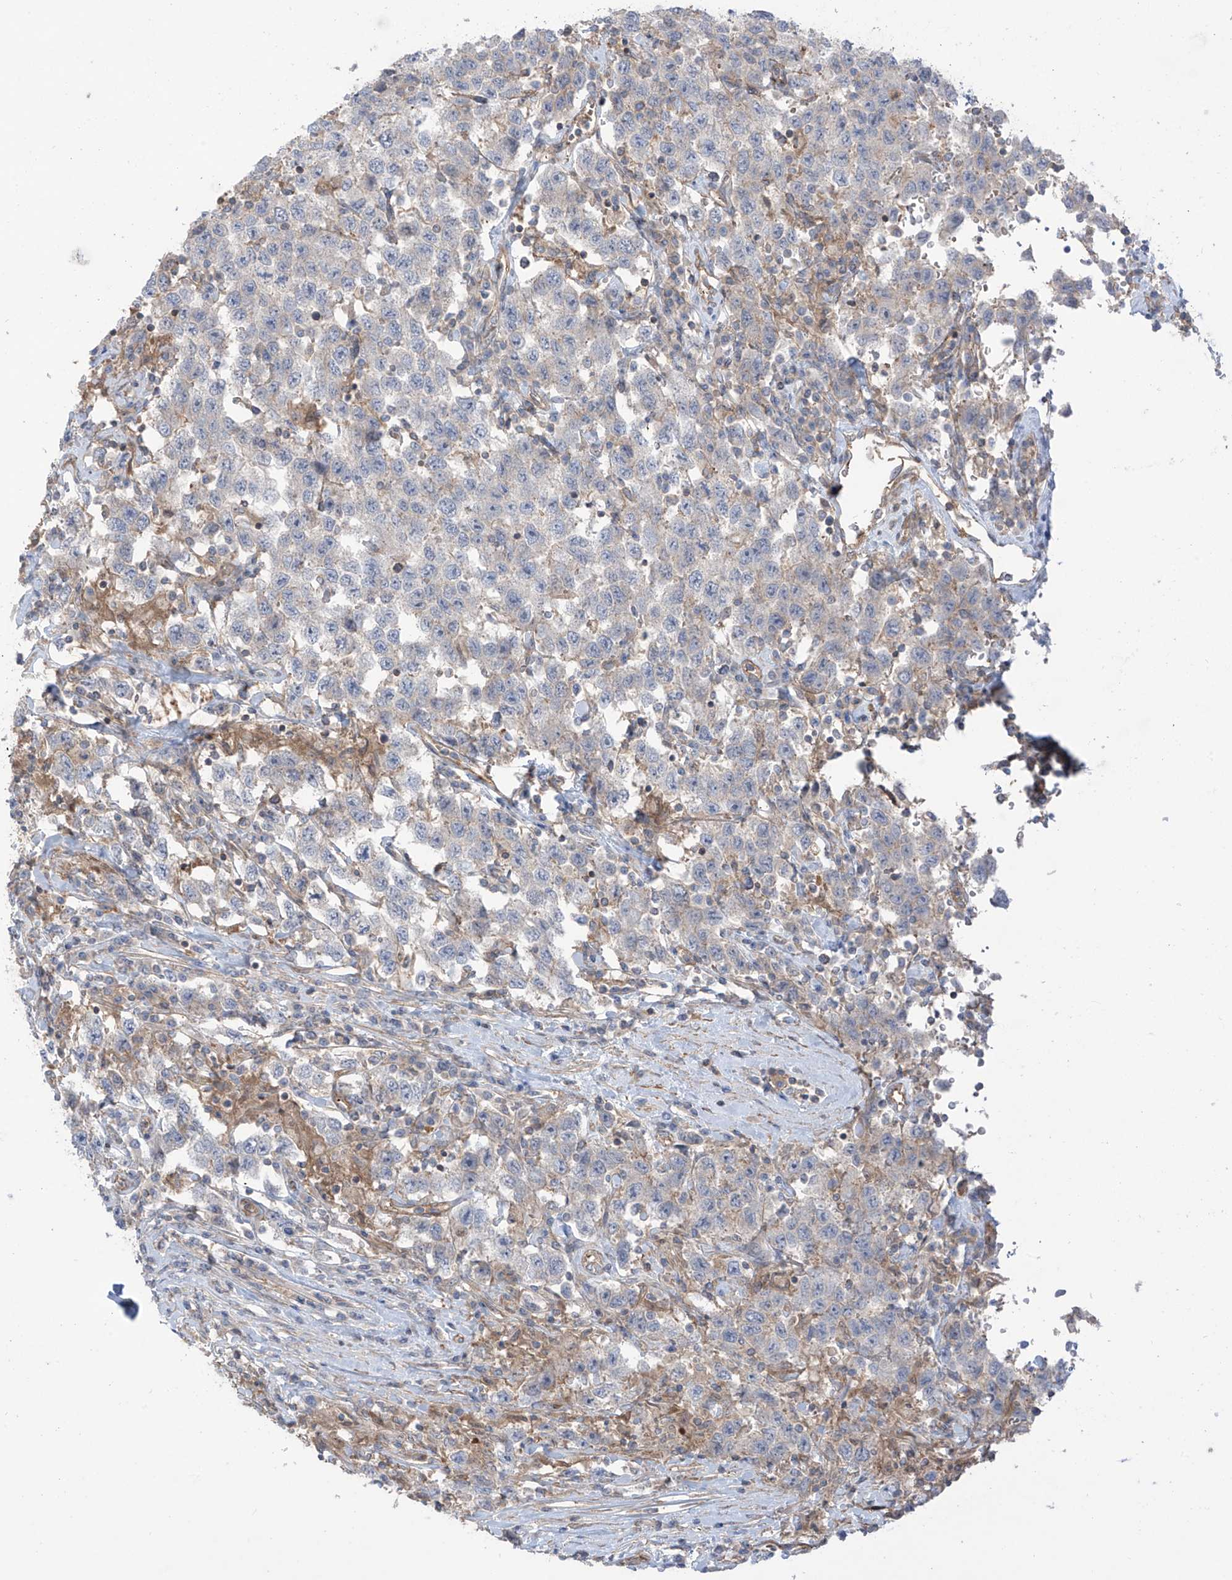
{"staining": {"intensity": "negative", "quantity": "none", "location": "none"}, "tissue": "testis cancer", "cell_type": "Tumor cells", "image_type": "cancer", "snomed": [{"axis": "morphology", "description": "Seminoma, NOS"}, {"axis": "topography", "description": "Testis"}], "caption": "The image demonstrates no significant staining in tumor cells of testis seminoma. The staining was performed using DAB to visualize the protein expression in brown, while the nuclei were stained in blue with hematoxylin (Magnification: 20x).", "gene": "TRMU", "patient": {"sex": "male", "age": 41}}